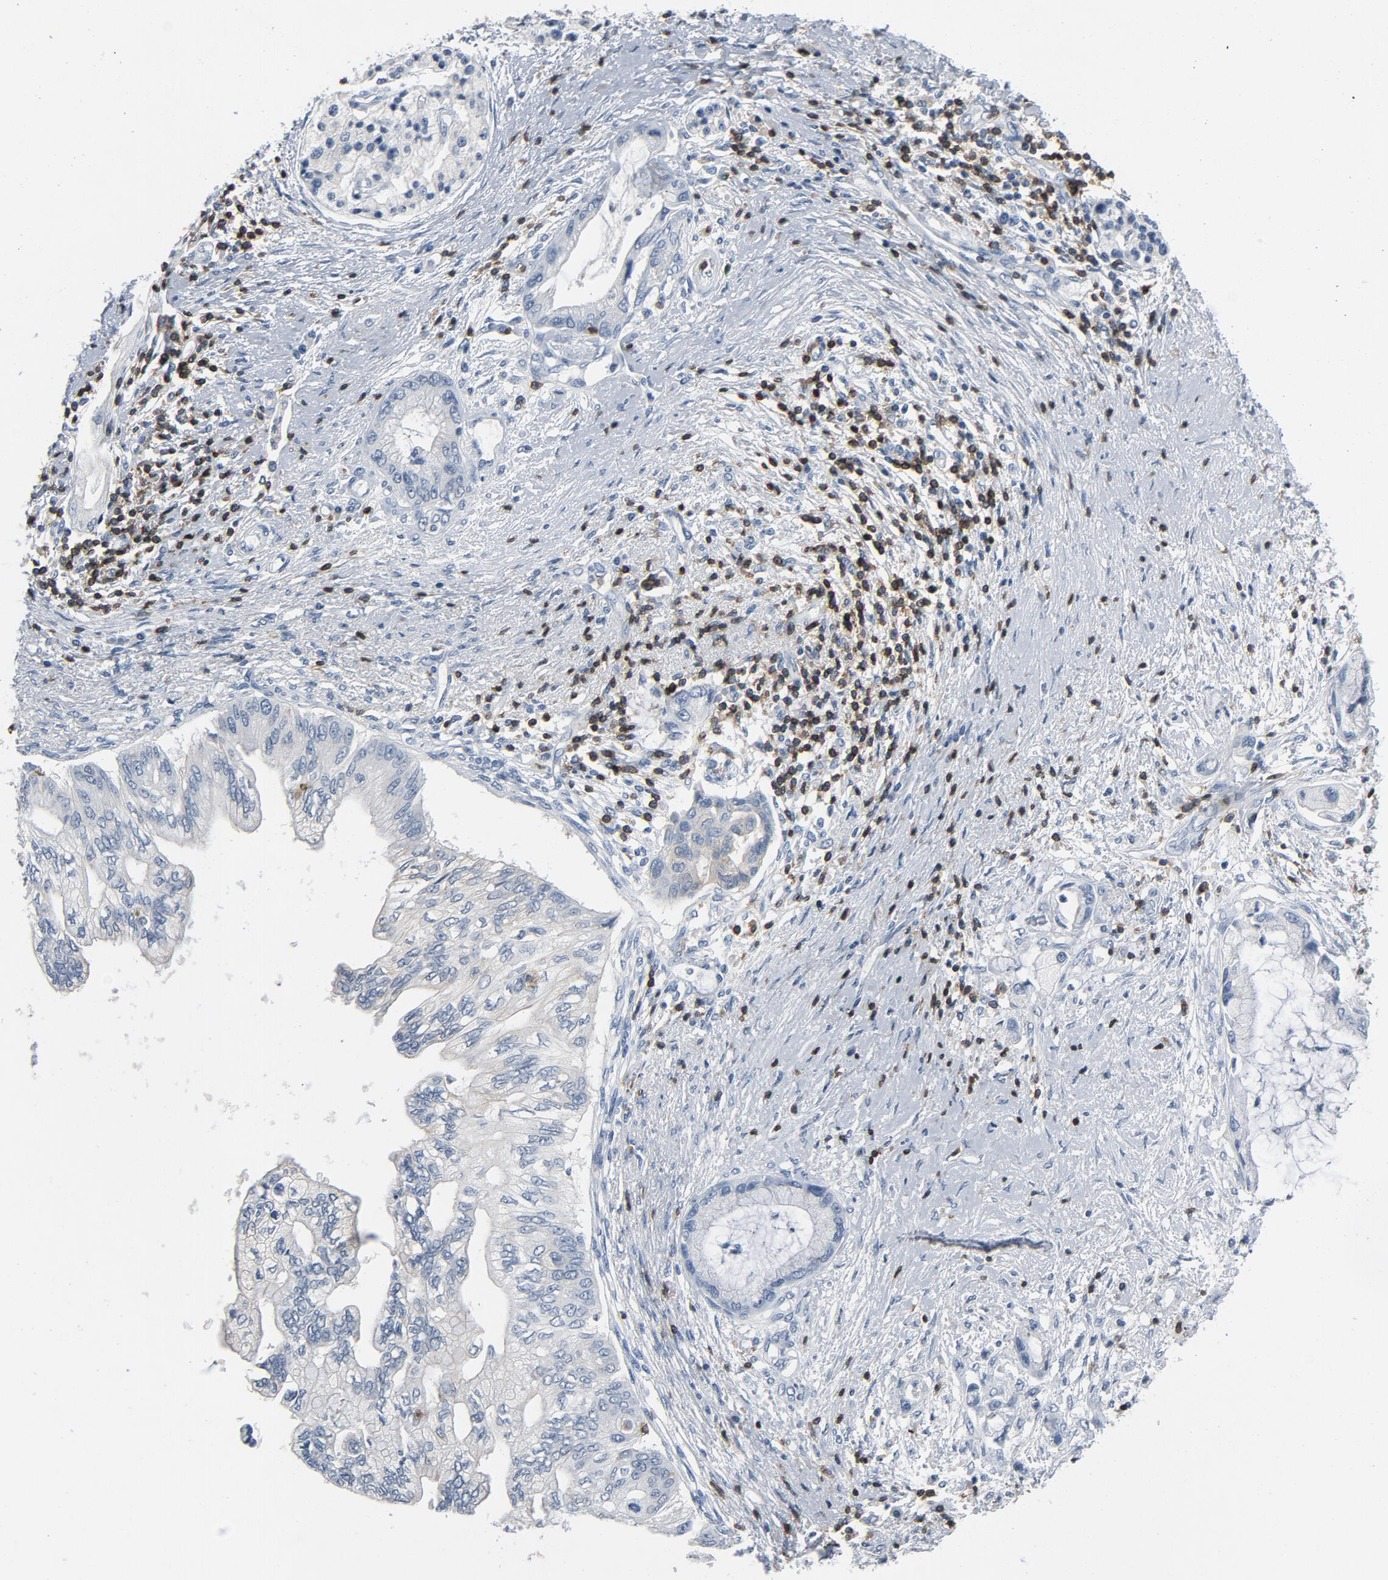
{"staining": {"intensity": "negative", "quantity": "none", "location": "none"}, "tissue": "pancreatic cancer", "cell_type": "Tumor cells", "image_type": "cancer", "snomed": [{"axis": "morphology", "description": "Adenocarcinoma, NOS"}, {"axis": "topography", "description": "Pancreas"}], "caption": "A histopathology image of pancreatic cancer (adenocarcinoma) stained for a protein demonstrates no brown staining in tumor cells.", "gene": "LCK", "patient": {"sex": "female", "age": 59}}